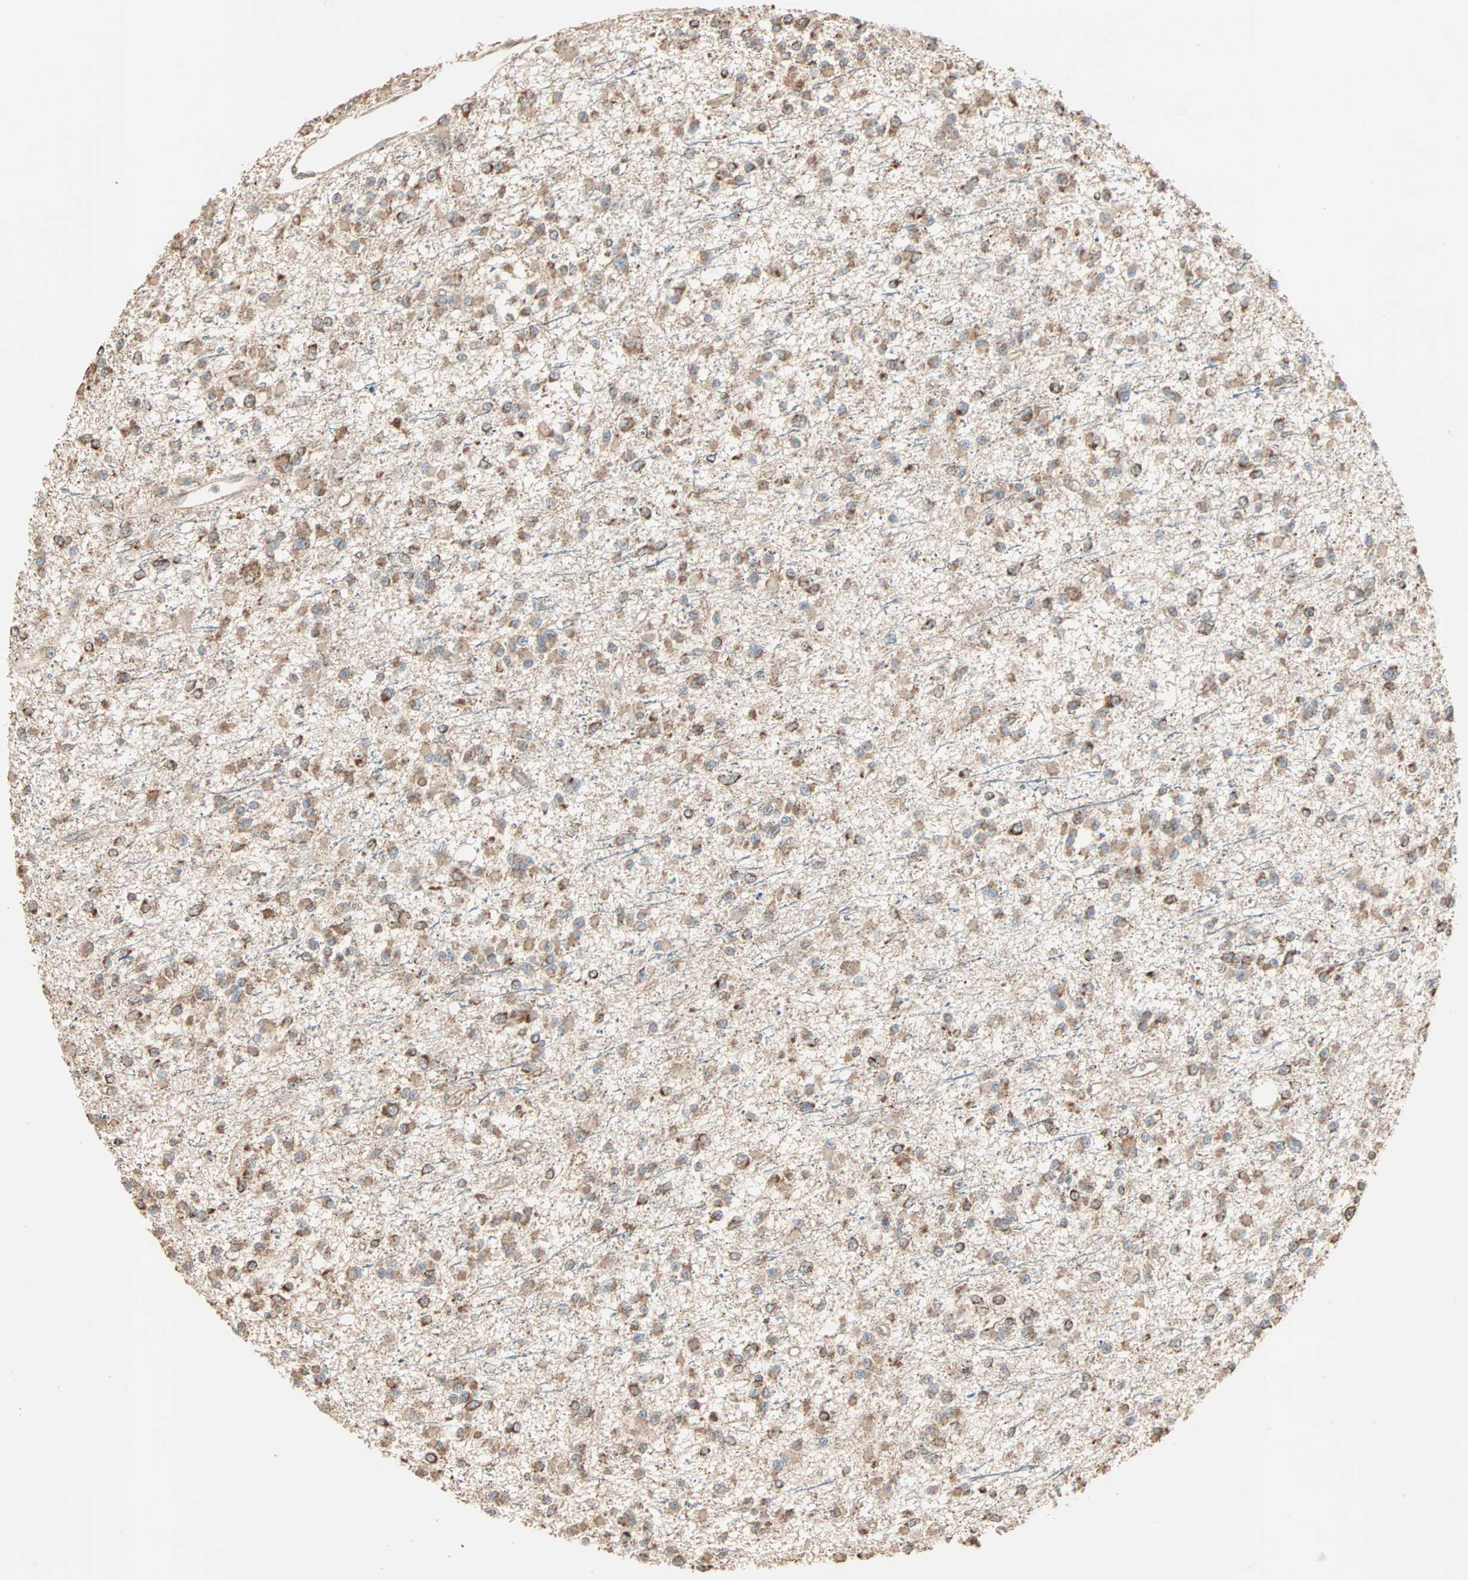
{"staining": {"intensity": "moderate", "quantity": ">75%", "location": "cytoplasmic/membranous"}, "tissue": "glioma", "cell_type": "Tumor cells", "image_type": "cancer", "snomed": [{"axis": "morphology", "description": "Glioma, malignant, Low grade"}, {"axis": "topography", "description": "Brain"}], "caption": "Human malignant glioma (low-grade) stained with a brown dye demonstrates moderate cytoplasmic/membranous positive expression in about >75% of tumor cells.", "gene": "EIF4G2", "patient": {"sex": "female", "age": 22}}